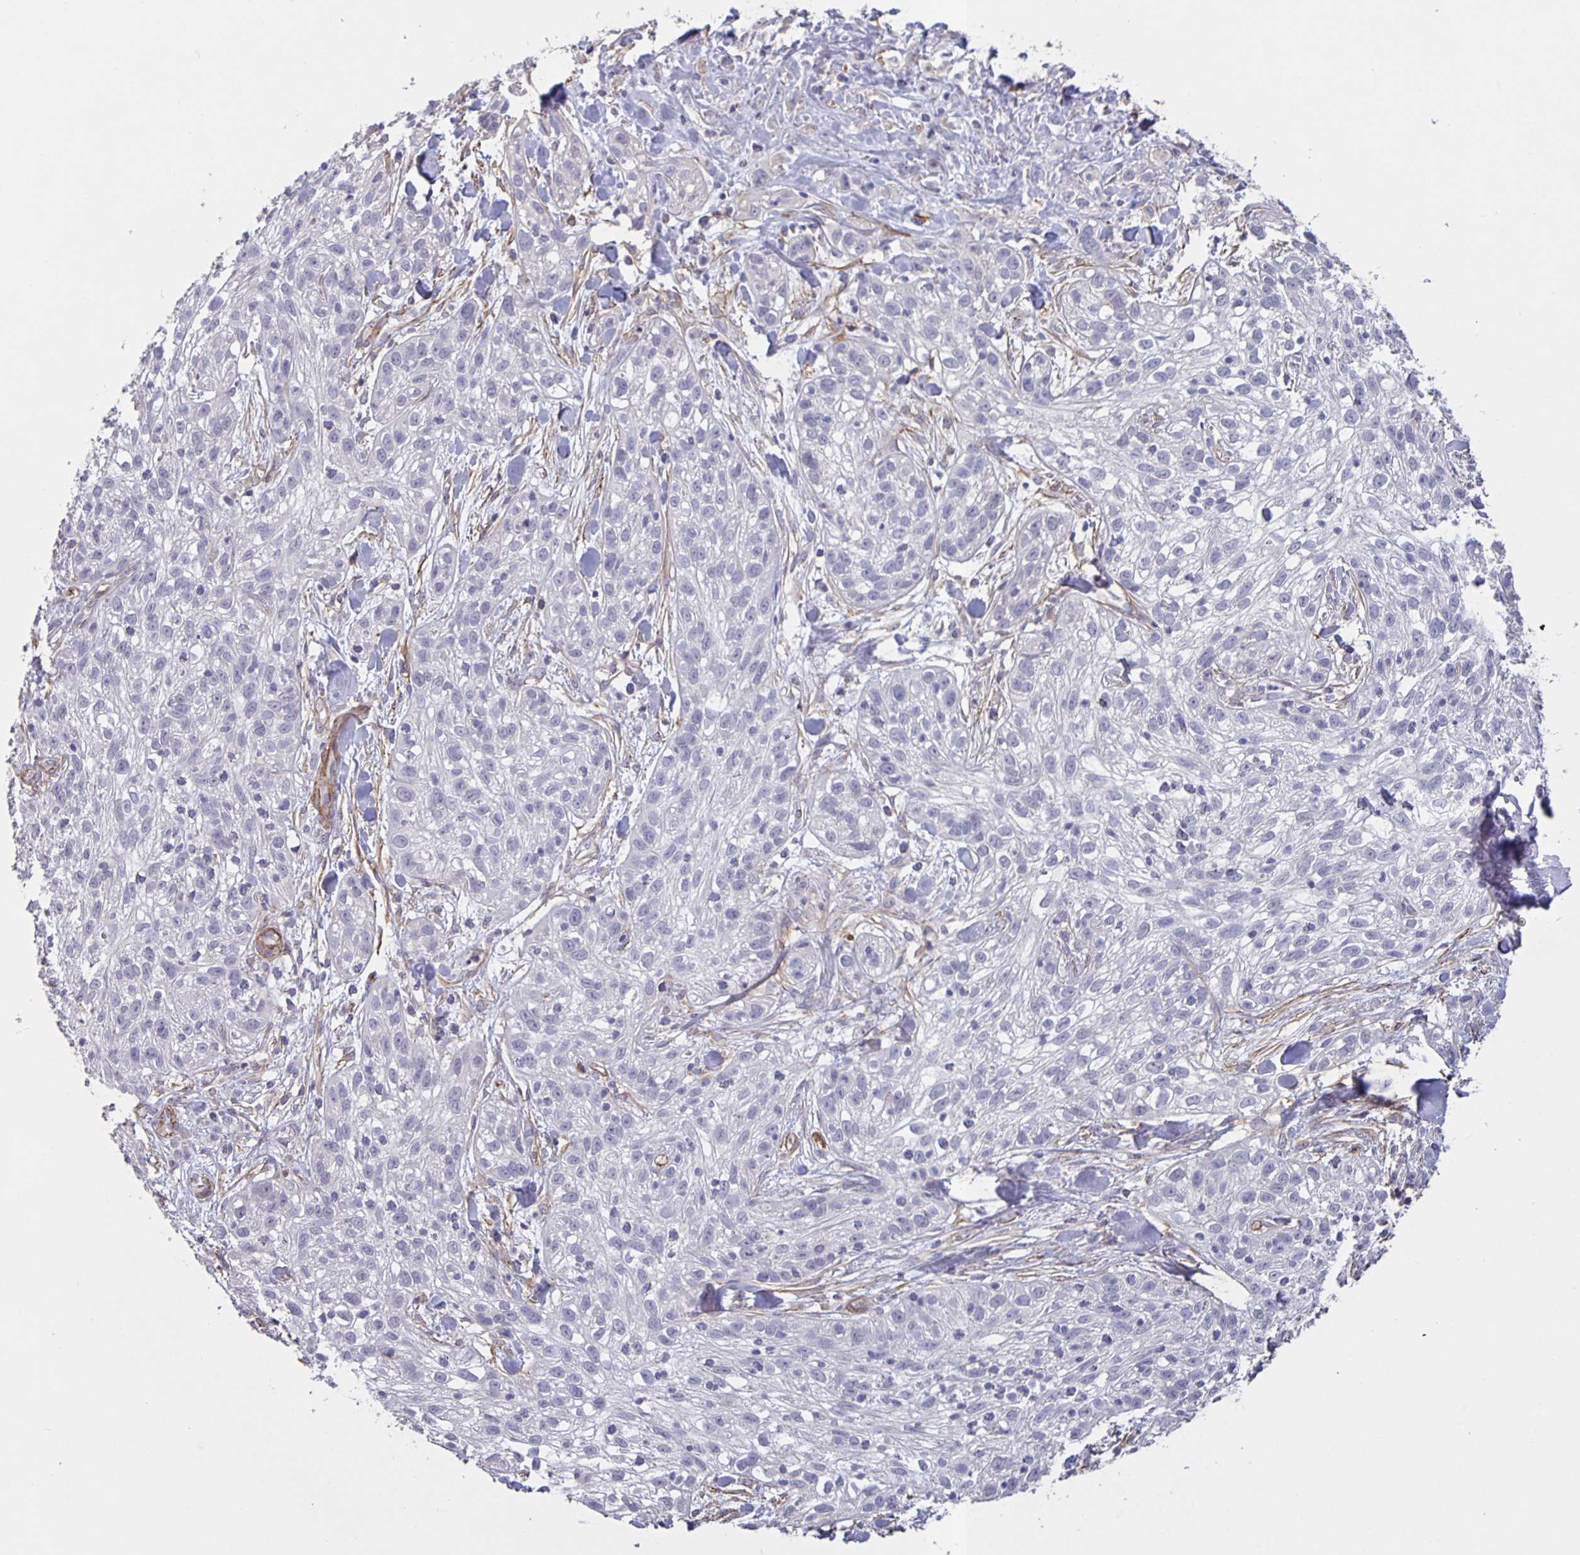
{"staining": {"intensity": "negative", "quantity": "none", "location": "none"}, "tissue": "skin cancer", "cell_type": "Tumor cells", "image_type": "cancer", "snomed": [{"axis": "morphology", "description": "Squamous cell carcinoma, NOS"}, {"axis": "topography", "description": "Skin"}], "caption": "DAB (3,3'-diaminobenzidine) immunohistochemical staining of human skin cancer (squamous cell carcinoma) reveals no significant expression in tumor cells.", "gene": "SRCIN1", "patient": {"sex": "male", "age": 82}}